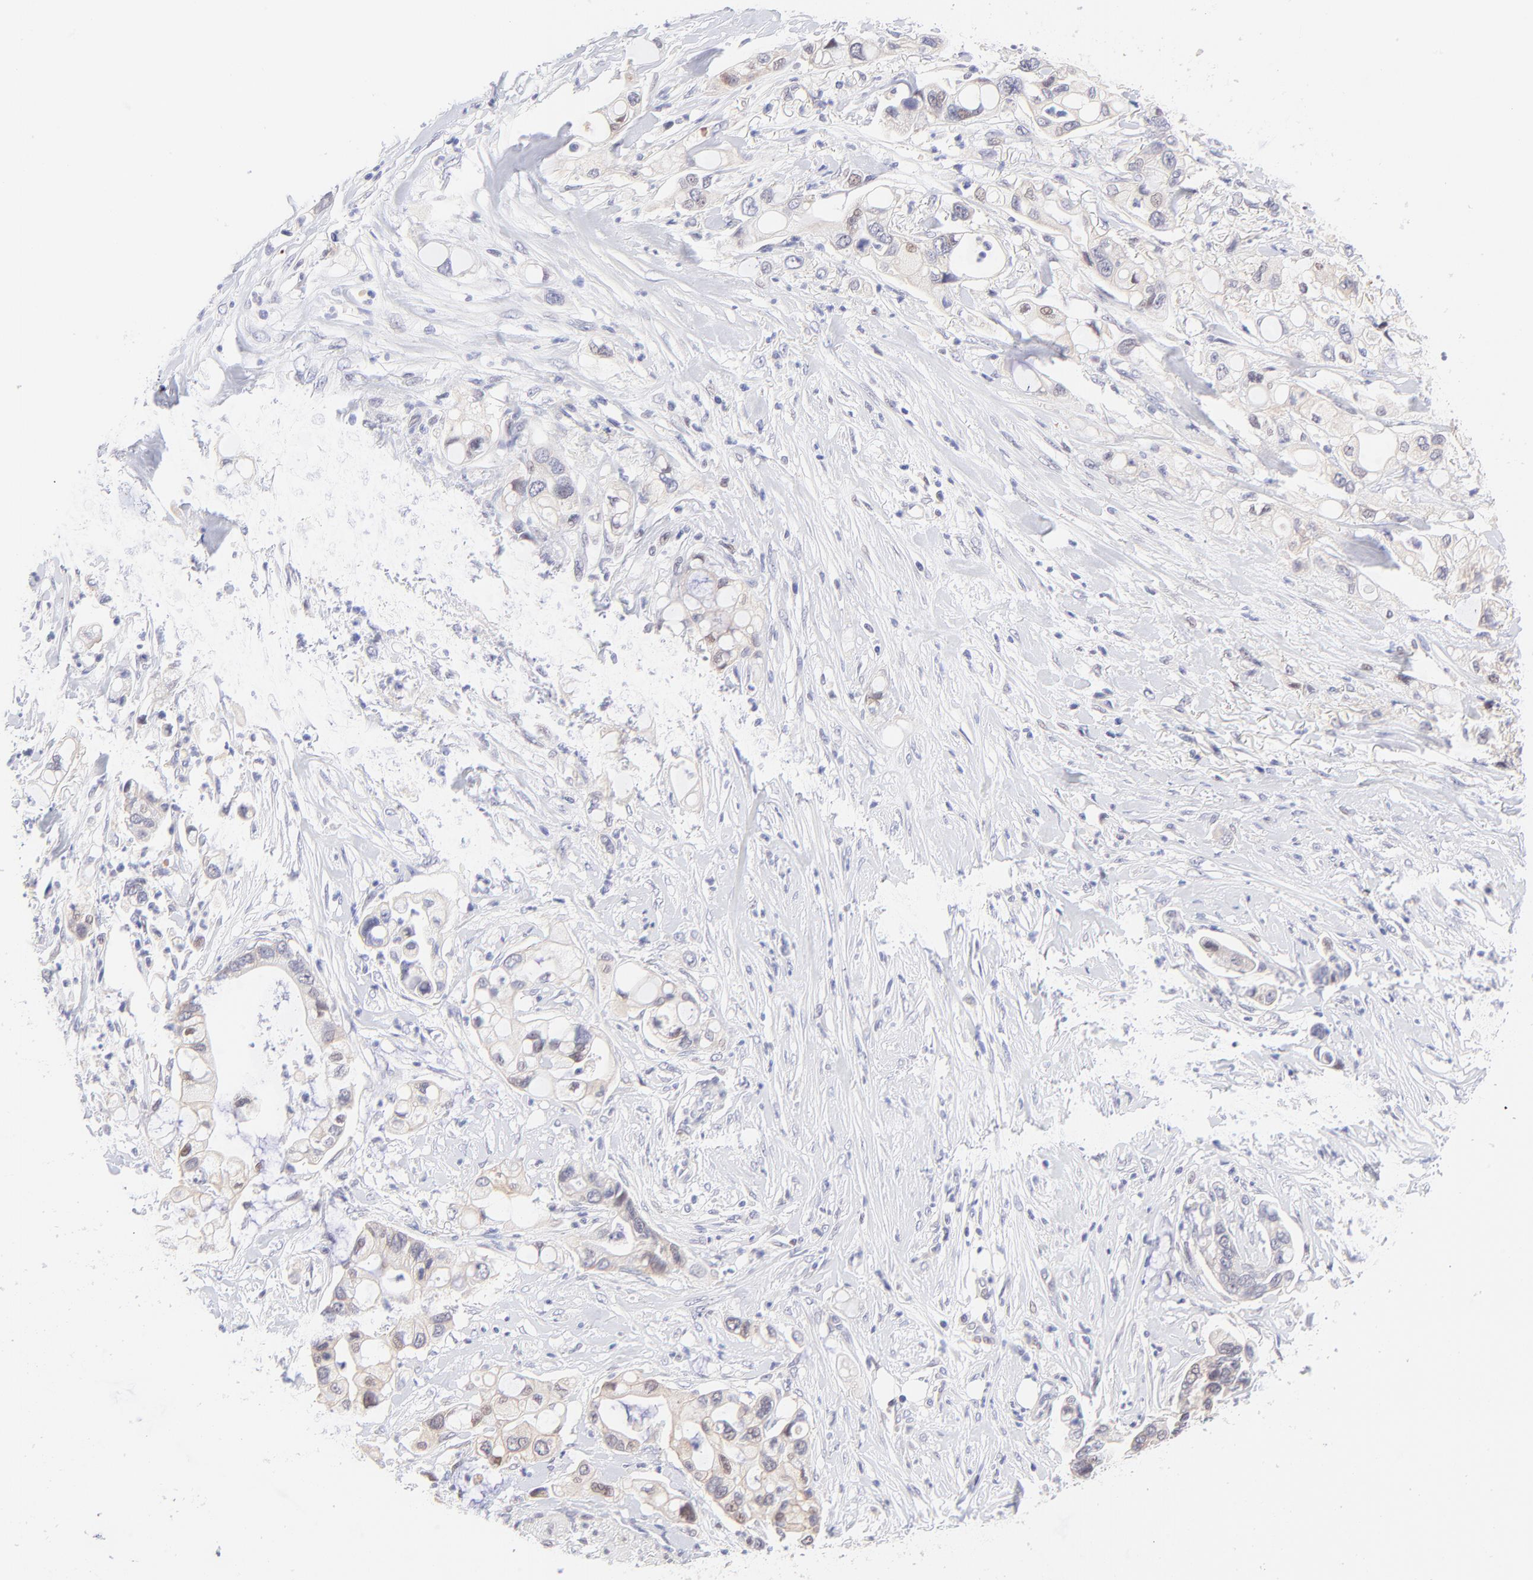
{"staining": {"intensity": "weak", "quantity": "<25%", "location": "nuclear"}, "tissue": "pancreatic cancer", "cell_type": "Tumor cells", "image_type": "cancer", "snomed": [{"axis": "morphology", "description": "Adenocarcinoma, NOS"}, {"axis": "topography", "description": "Pancreas"}], "caption": "This is an immunohistochemistry (IHC) image of human adenocarcinoma (pancreatic). There is no expression in tumor cells.", "gene": "PBDC1", "patient": {"sex": "male", "age": 70}}